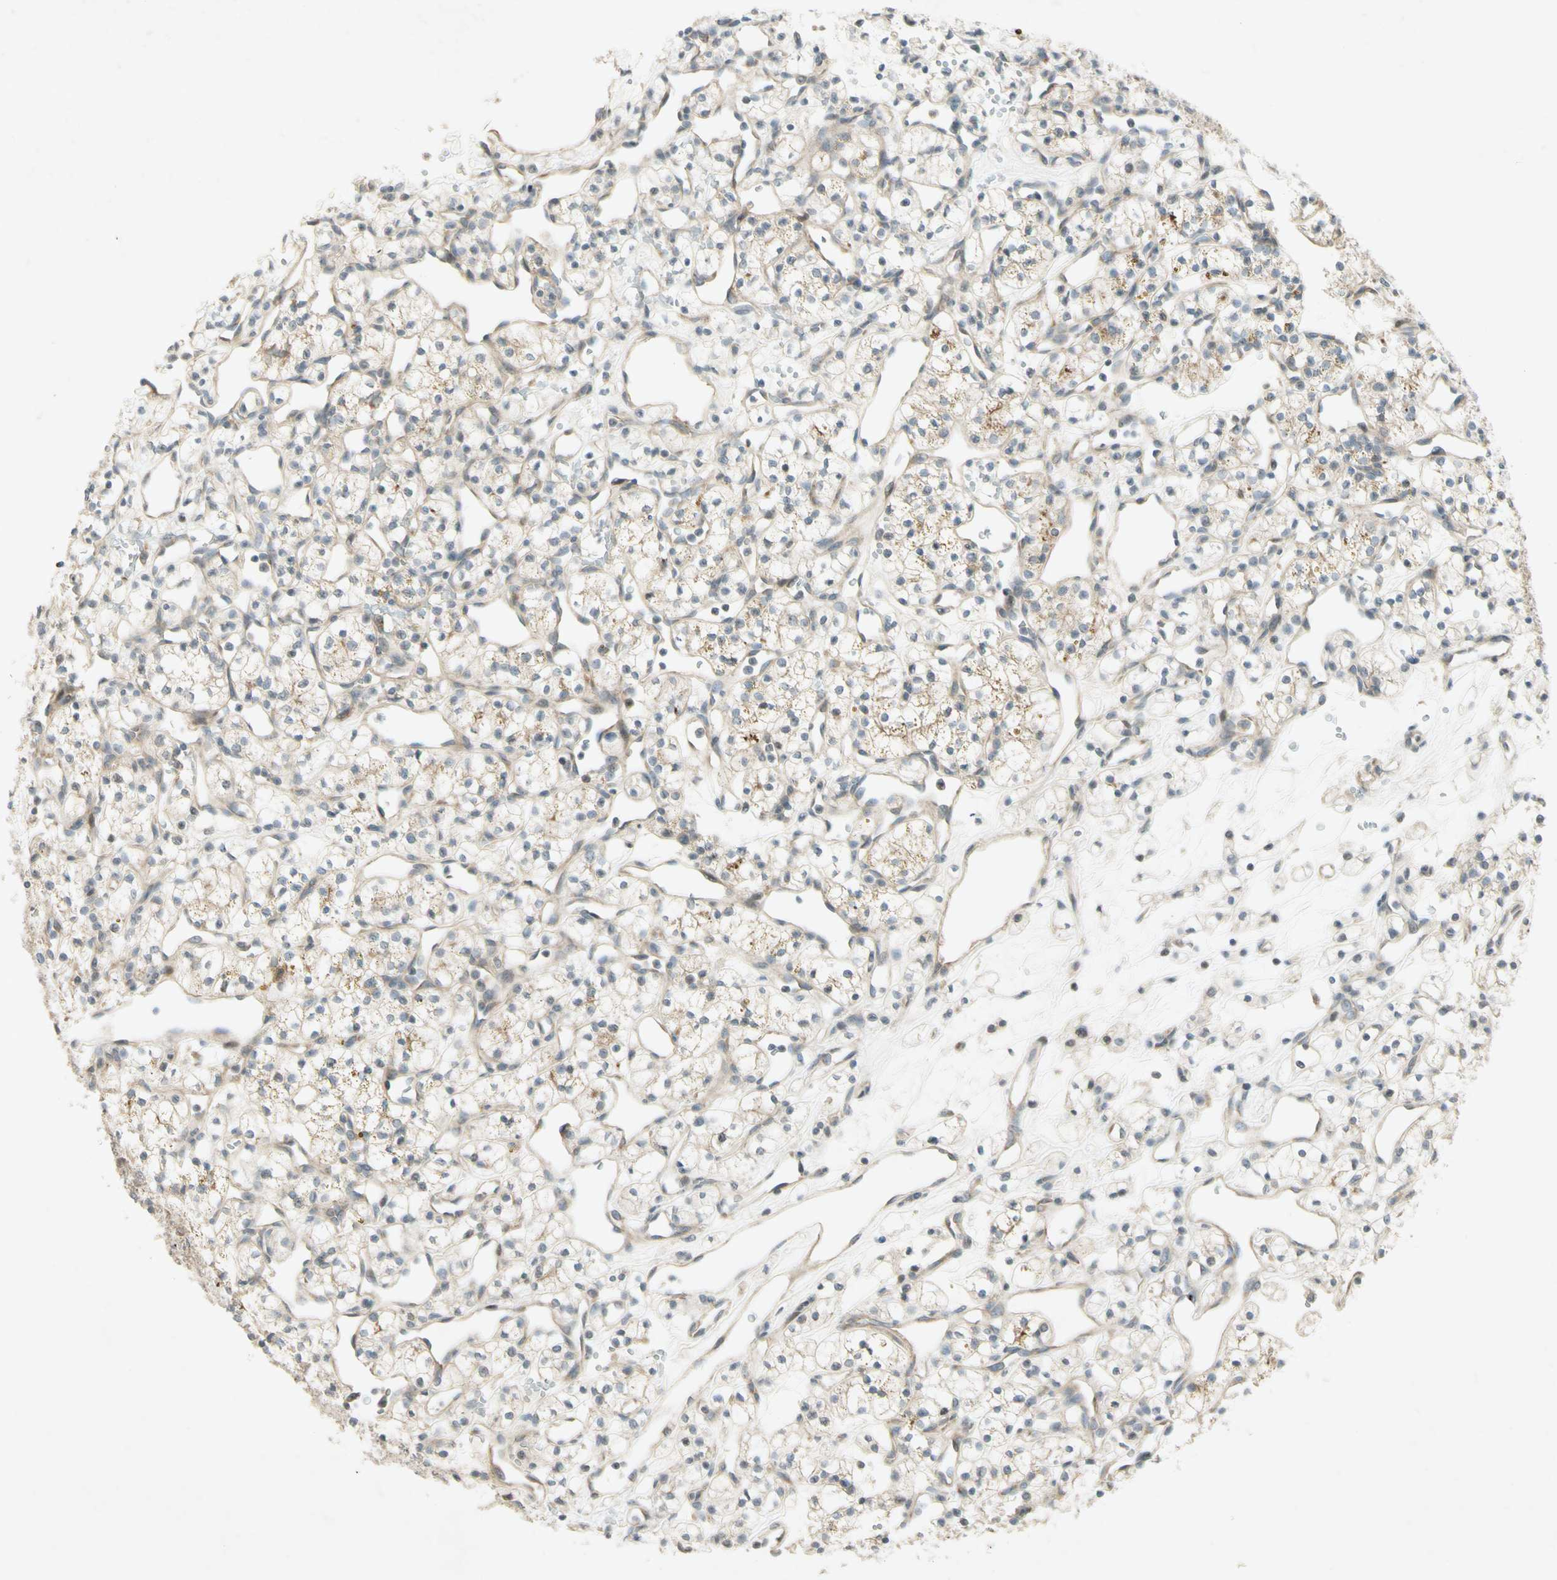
{"staining": {"intensity": "weak", "quantity": "25%-75%", "location": "cytoplasmic/membranous"}, "tissue": "renal cancer", "cell_type": "Tumor cells", "image_type": "cancer", "snomed": [{"axis": "morphology", "description": "Adenocarcinoma, NOS"}, {"axis": "topography", "description": "Kidney"}], "caption": "This histopathology image exhibits adenocarcinoma (renal) stained with immunohistochemistry (IHC) to label a protein in brown. The cytoplasmic/membranous of tumor cells show weak positivity for the protein. Nuclei are counter-stained blue.", "gene": "ETF1", "patient": {"sex": "female", "age": 60}}